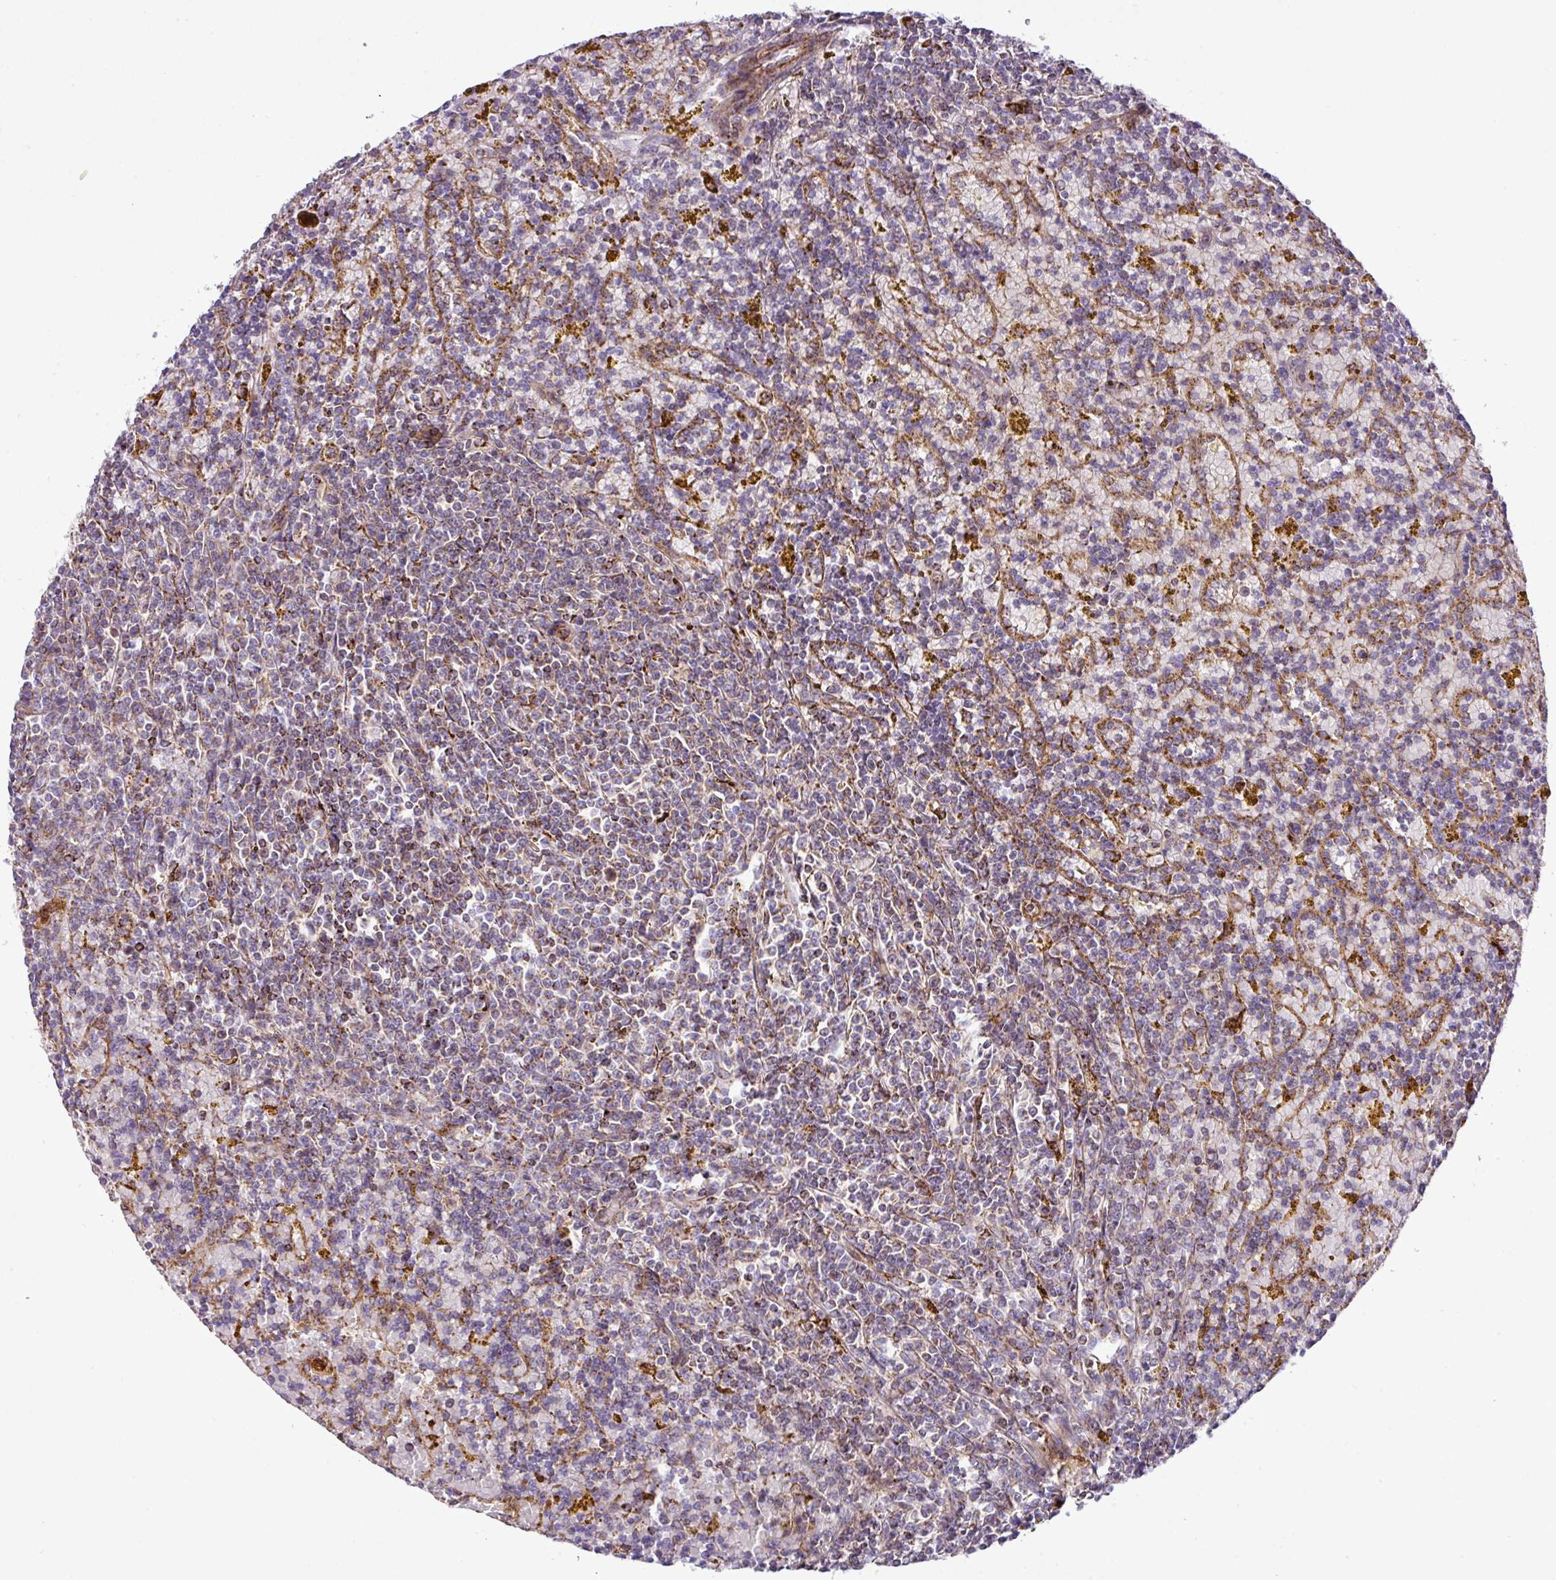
{"staining": {"intensity": "moderate", "quantity": "<25%", "location": "cytoplasmic/membranous"}, "tissue": "lymphoma", "cell_type": "Tumor cells", "image_type": "cancer", "snomed": [{"axis": "morphology", "description": "Malignant lymphoma, non-Hodgkin's type, Low grade"}, {"axis": "topography", "description": "Spleen"}, {"axis": "topography", "description": "Lymph node"}], "caption": "Lymphoma stained for a protein exhibits moderate cytoplasmic/membranous positivity in tumor cells.", "gene": "ZNF569", "patient": {"sex": "female", "age": 66}}